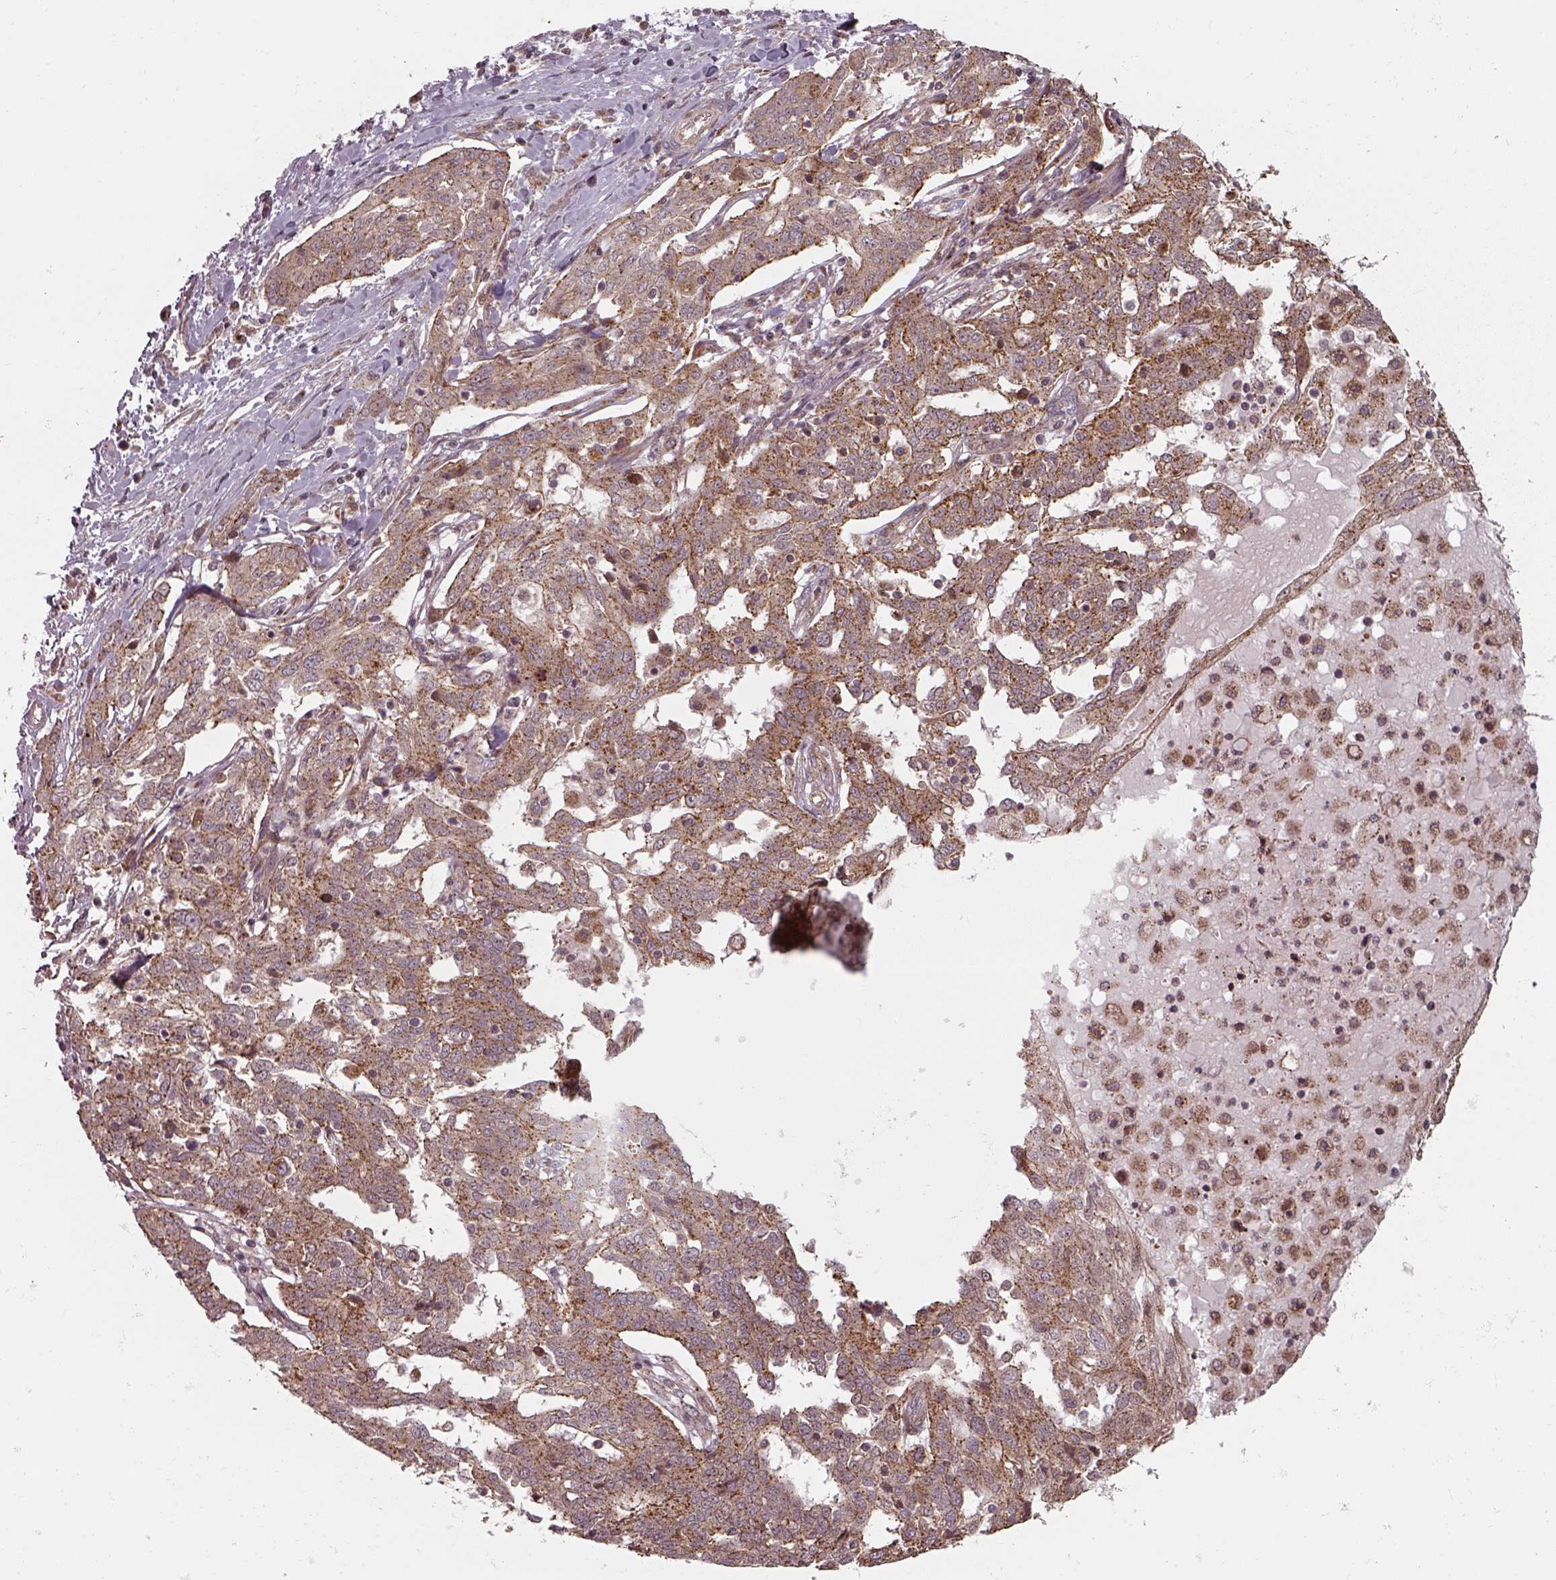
{"staining": {"intensity": "strong", "quantity": ">75%", "location": "cytoplasmic/membranous"}, "tissue": "ovarian cancer", "cell_type": "Tumor cells", "image_type": "cancer", "snomed": [{"axis": "morphology", "description": "Cystadenocarcinoma, serous, NOS"}, {"axis": "topography", "description": "Ovary"}], "caption": "Human ovarian cancer (serous cystadenocarcinoma) stained with a brown dye displays strong cytoplasmic/membranous positive expression in about >75% of tumor cells.", "gene": "CHMP3", "patient": {"sex": "female", "age": 67}}